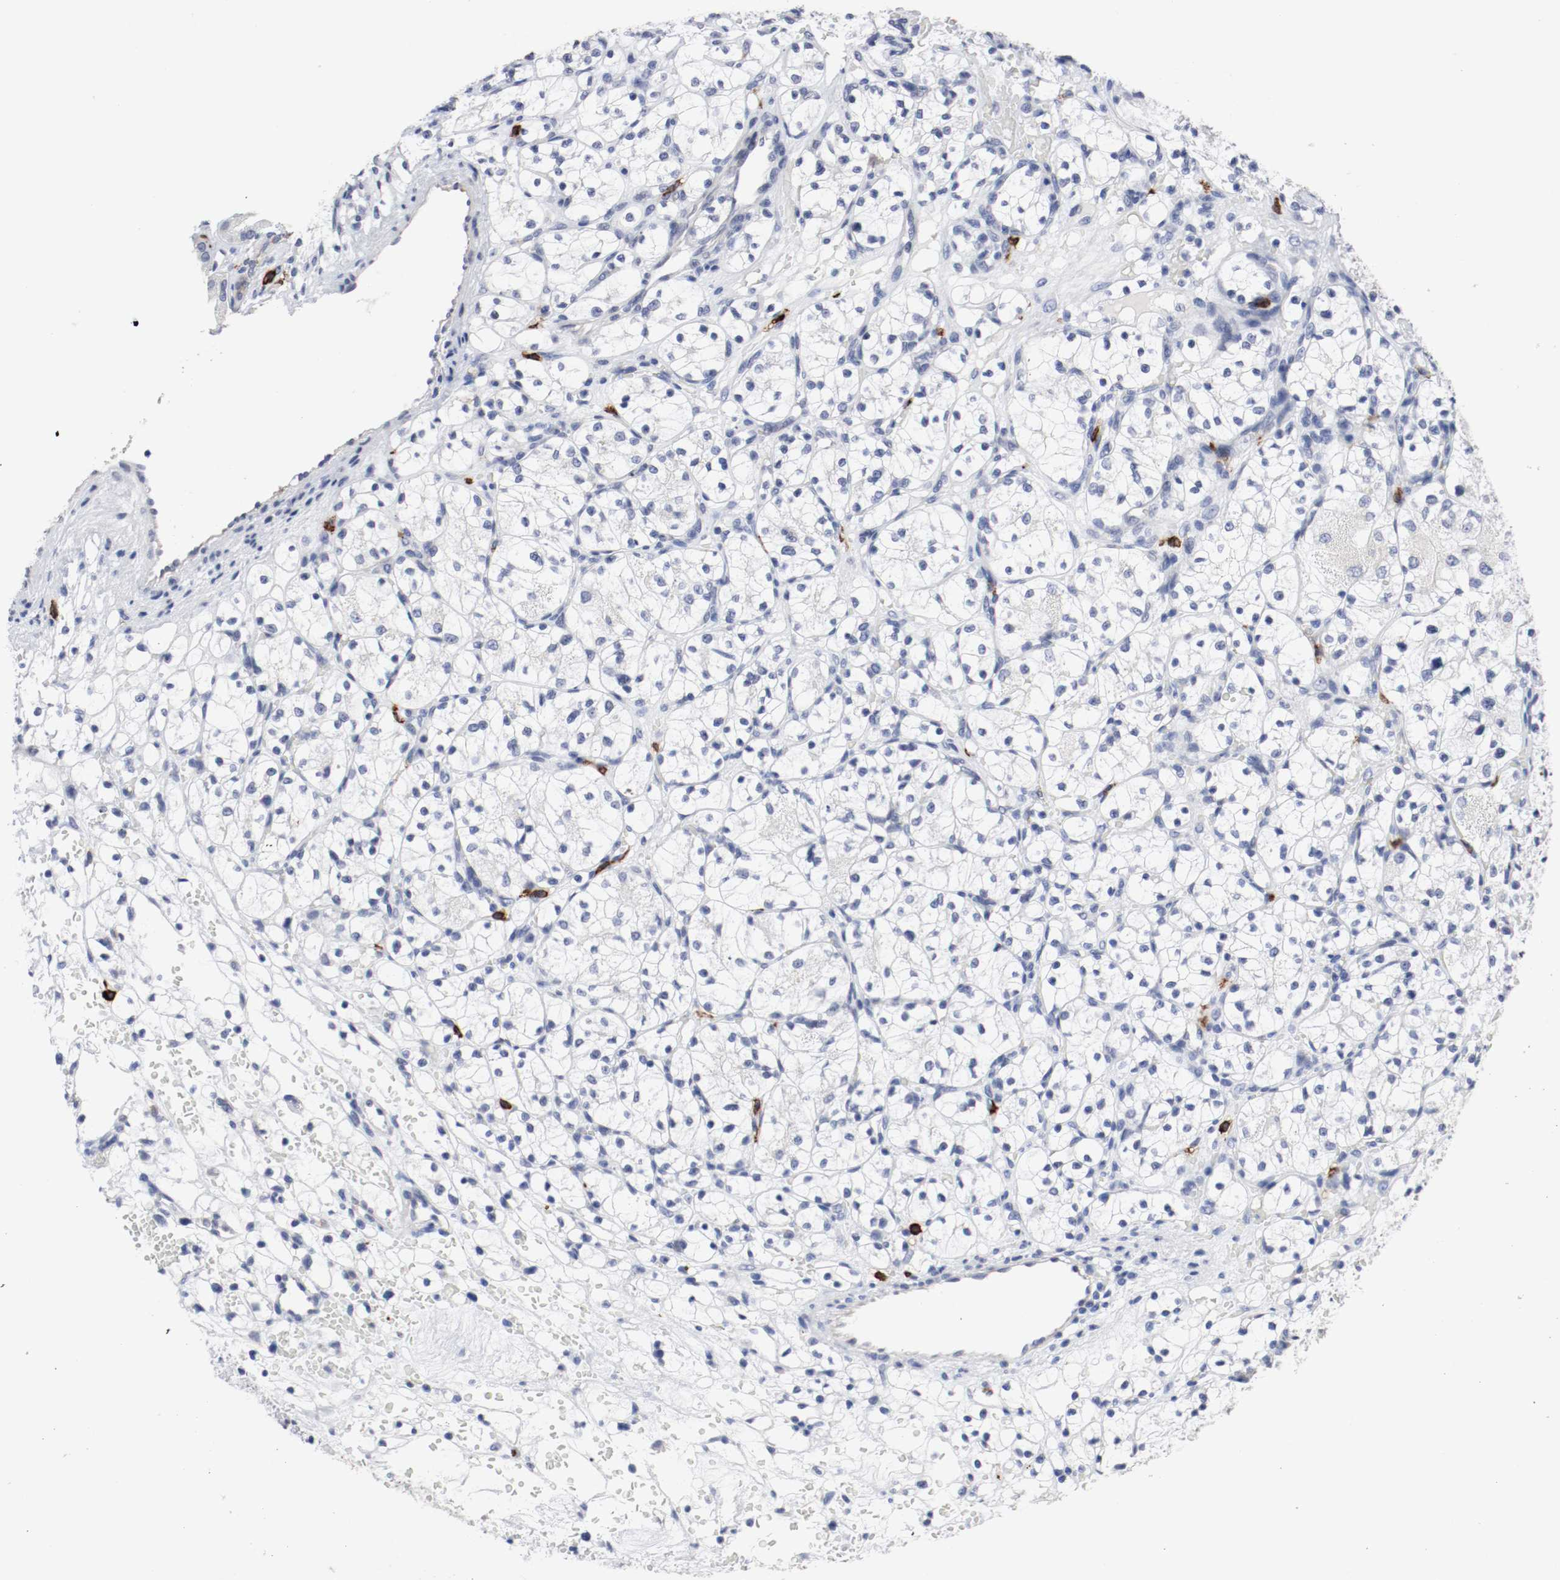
{"staining": {"intensity": "negative", "quantity": "none", "location": "none"}, "tissue": "renal cancer", "cell_type": "Tumor cells", "image_type": "cancer", "snomed": [{"axis": "morphology", "description": "Adenocarcinoma, NOS"}, {"axis": "topography", "description": "Kidney"}], "caption": "Immunohistochemistry (IHC) histopathology image of renal adenocarcinoma stained for a protein (brown), which shows no expression in tumor cells.", "gene": "KIT", "patient": {"sex": "female", "age": 60}}